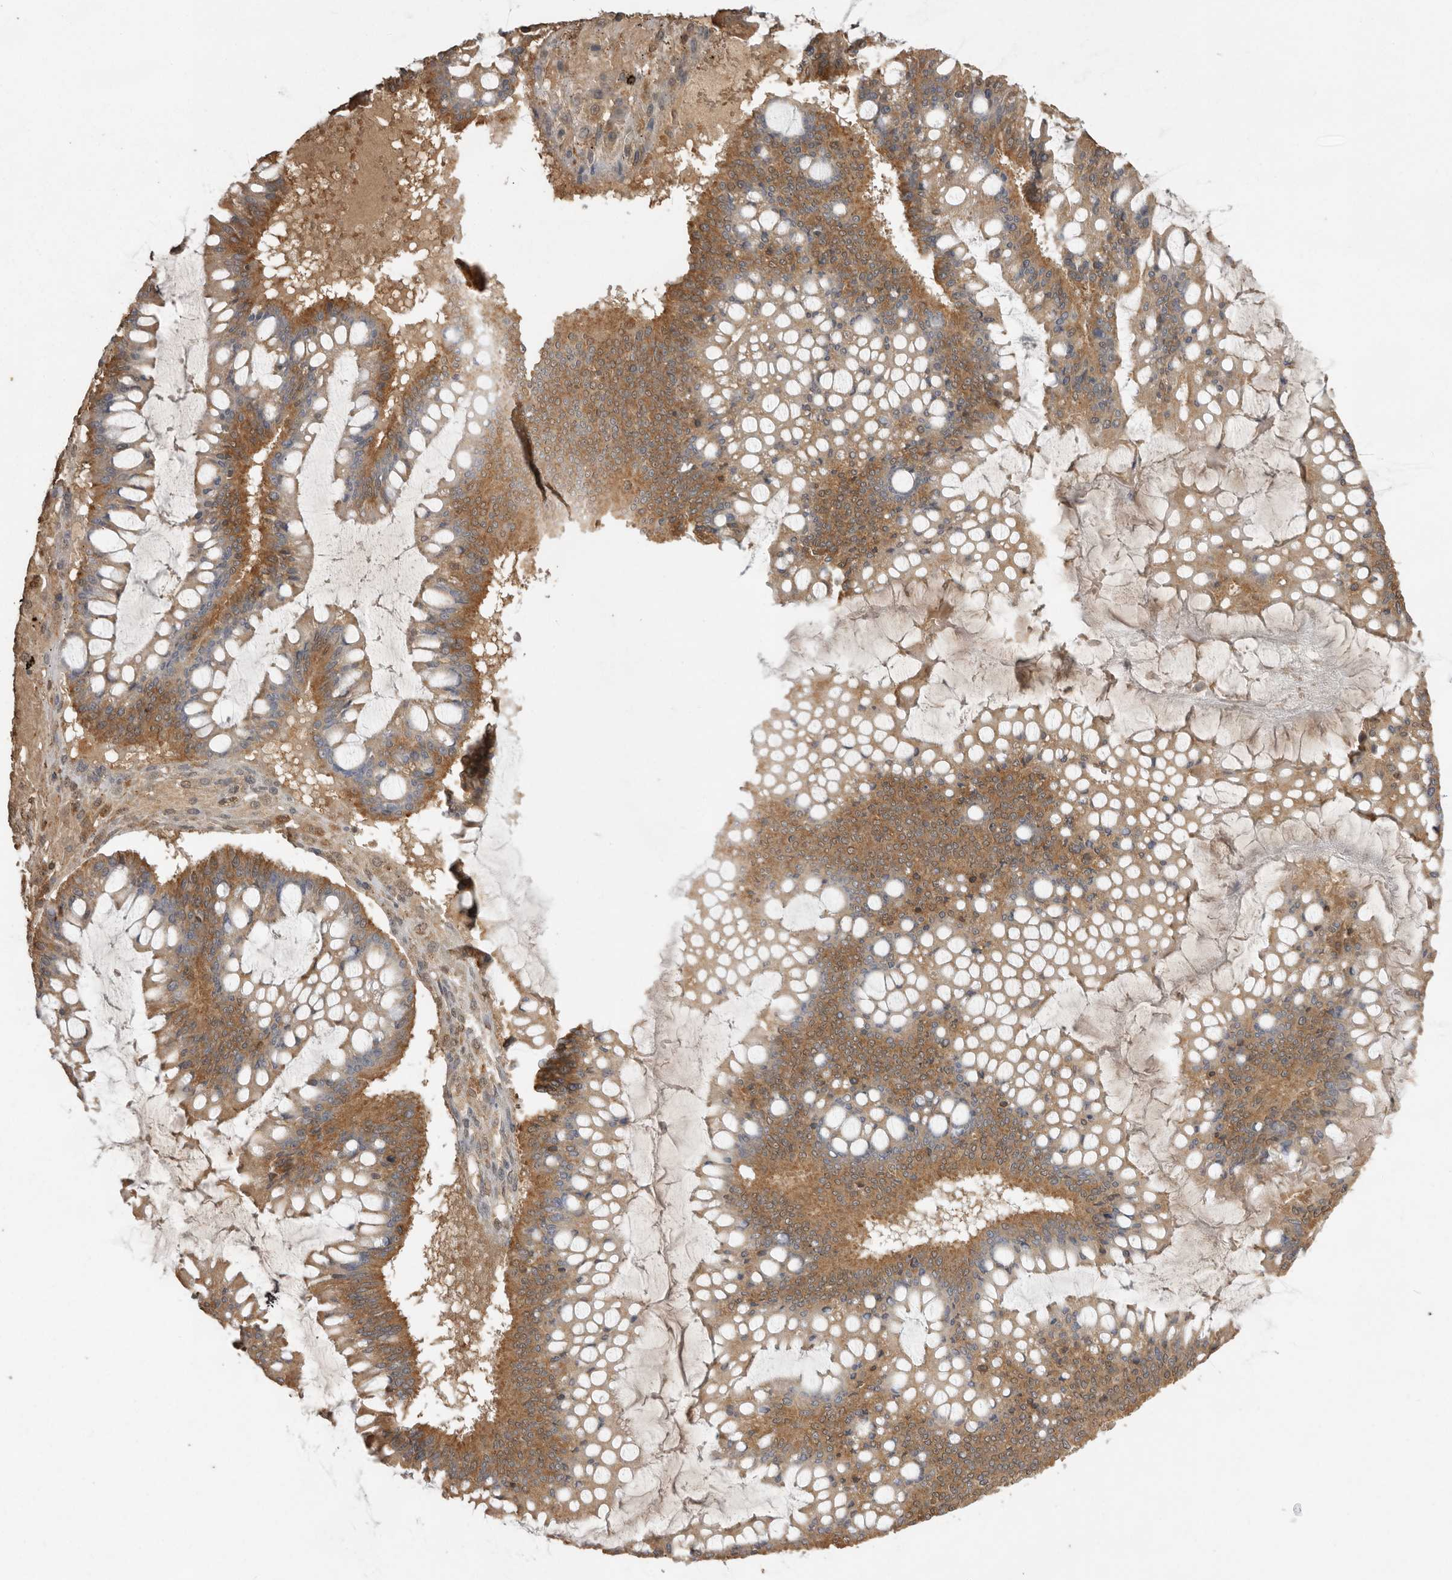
{"staining": {"intensity": "moderate", "quantity": ">75%", "location": "cytoplasmic/membranous"}, "tissue": "ovarian cancer", "cell_type": "Tumor cells", "image_type": "cancer", "snomed": [{"axis": "morphology", "description": "Cystadenocarcinoma, mucinous, NOS"}, {"axis": "topography", "description": "Ovary"}], "caption": "Brown immunohistochemical staining in human ovarian cancer exhibits moderate cytoplasmic/membranous expression in about >75% of tumor cells.", "gene": "JAG2", "patient": {"sex": "female", "age": 73}}